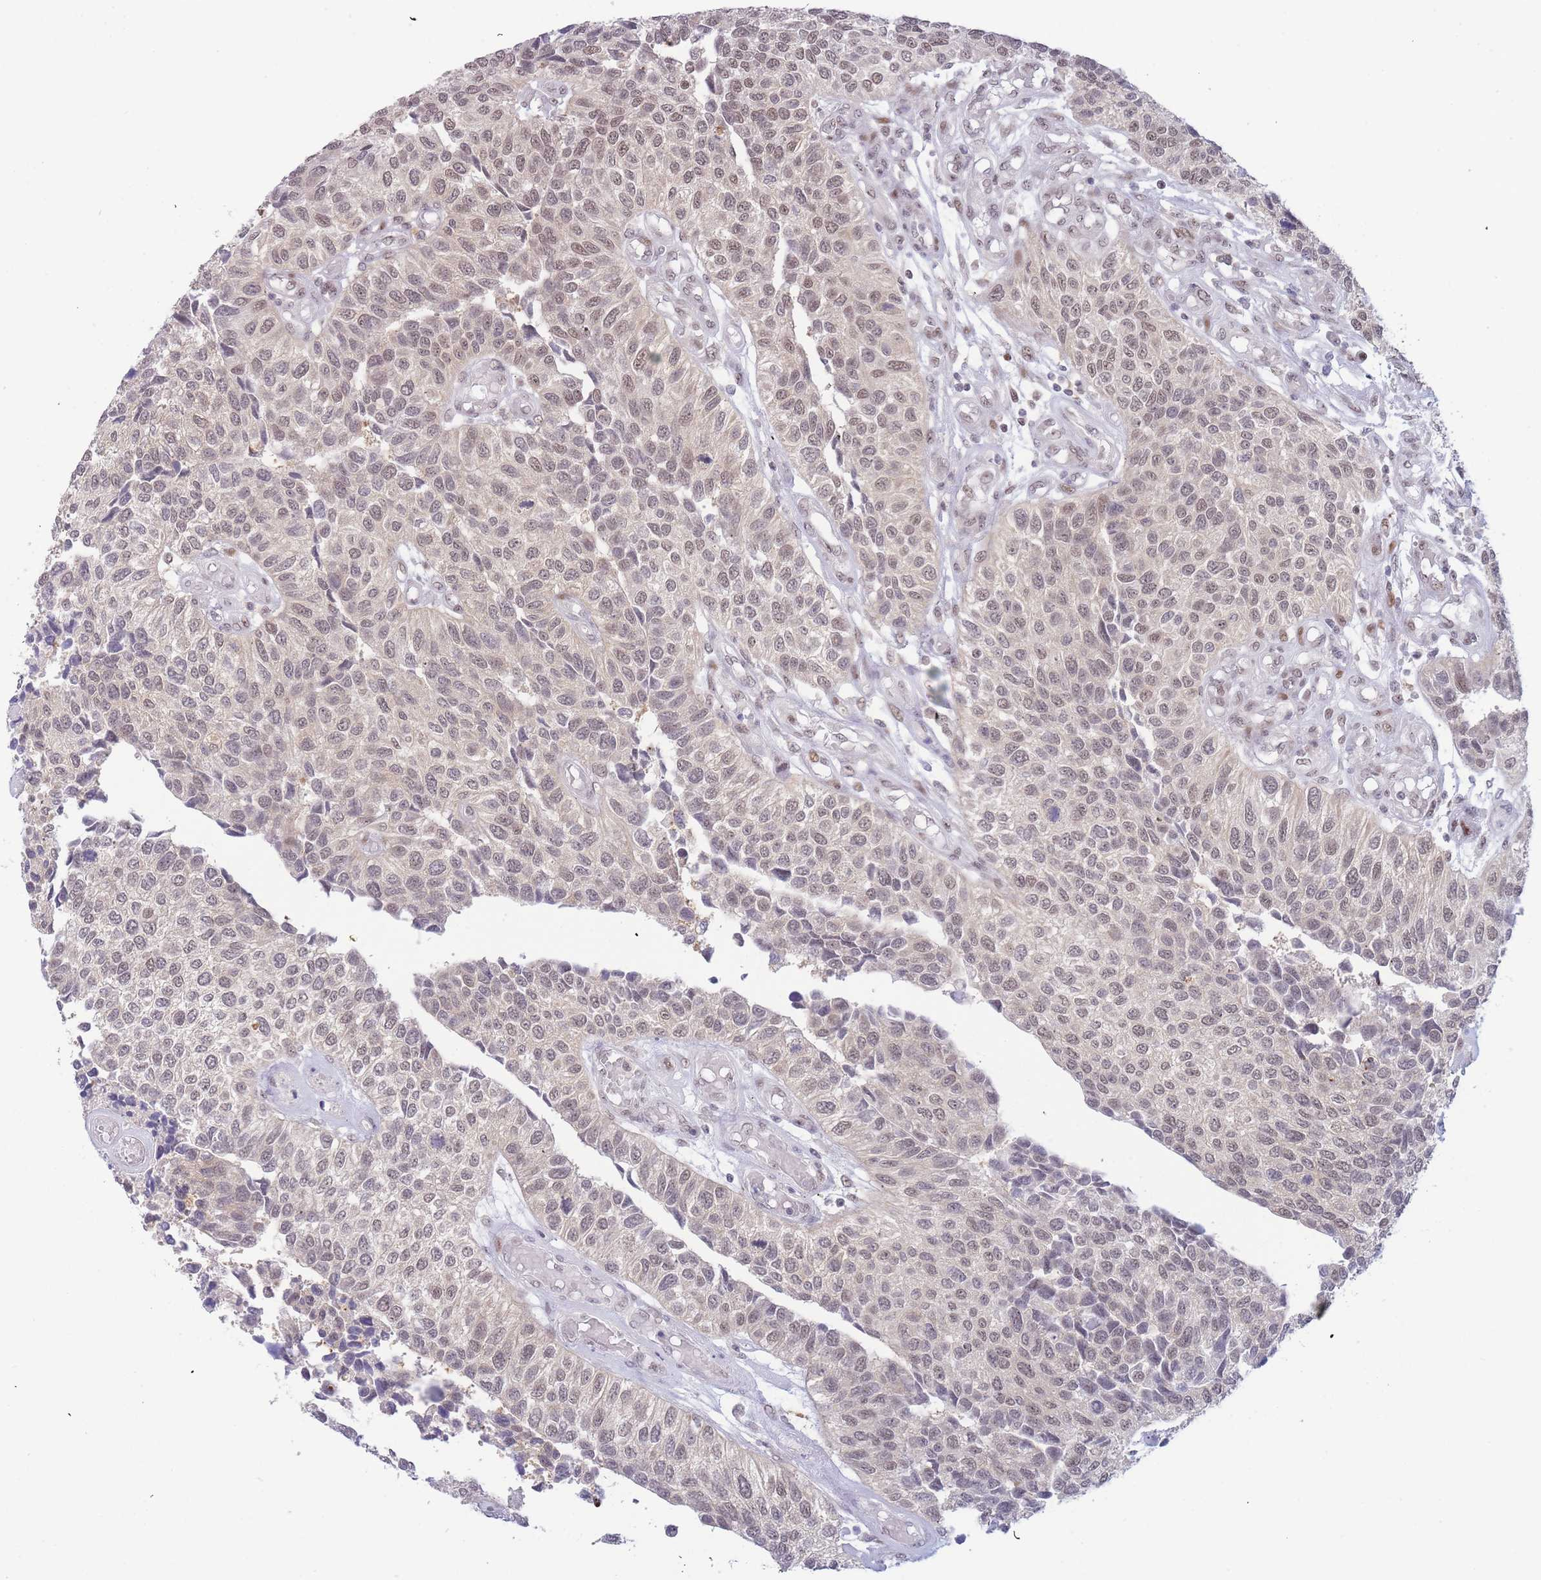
{"staining": {"intensity": "weak", "quantity": "25%-75%", "location": "nuclear"}, "tissue": "urothelial cancer", "cell_type": "Tumor cells", "image_type": "cancer", "snomed": [{"axis": "morphology", "description": "Urothelial carcinoma, NOS"}, {"axis": "topography", "description": "Urinary bladder"}], "caption": "IHC of urothelial cancer exhibits low levels of weak nuclear positivity in approximately 25%-75% of tumor cells. Immunohistochemistry stains the protein of interest in brown and the nuclei are stained blue.", "gene": "DEAF1", "patient": {"sex": "male", "age": 55}}